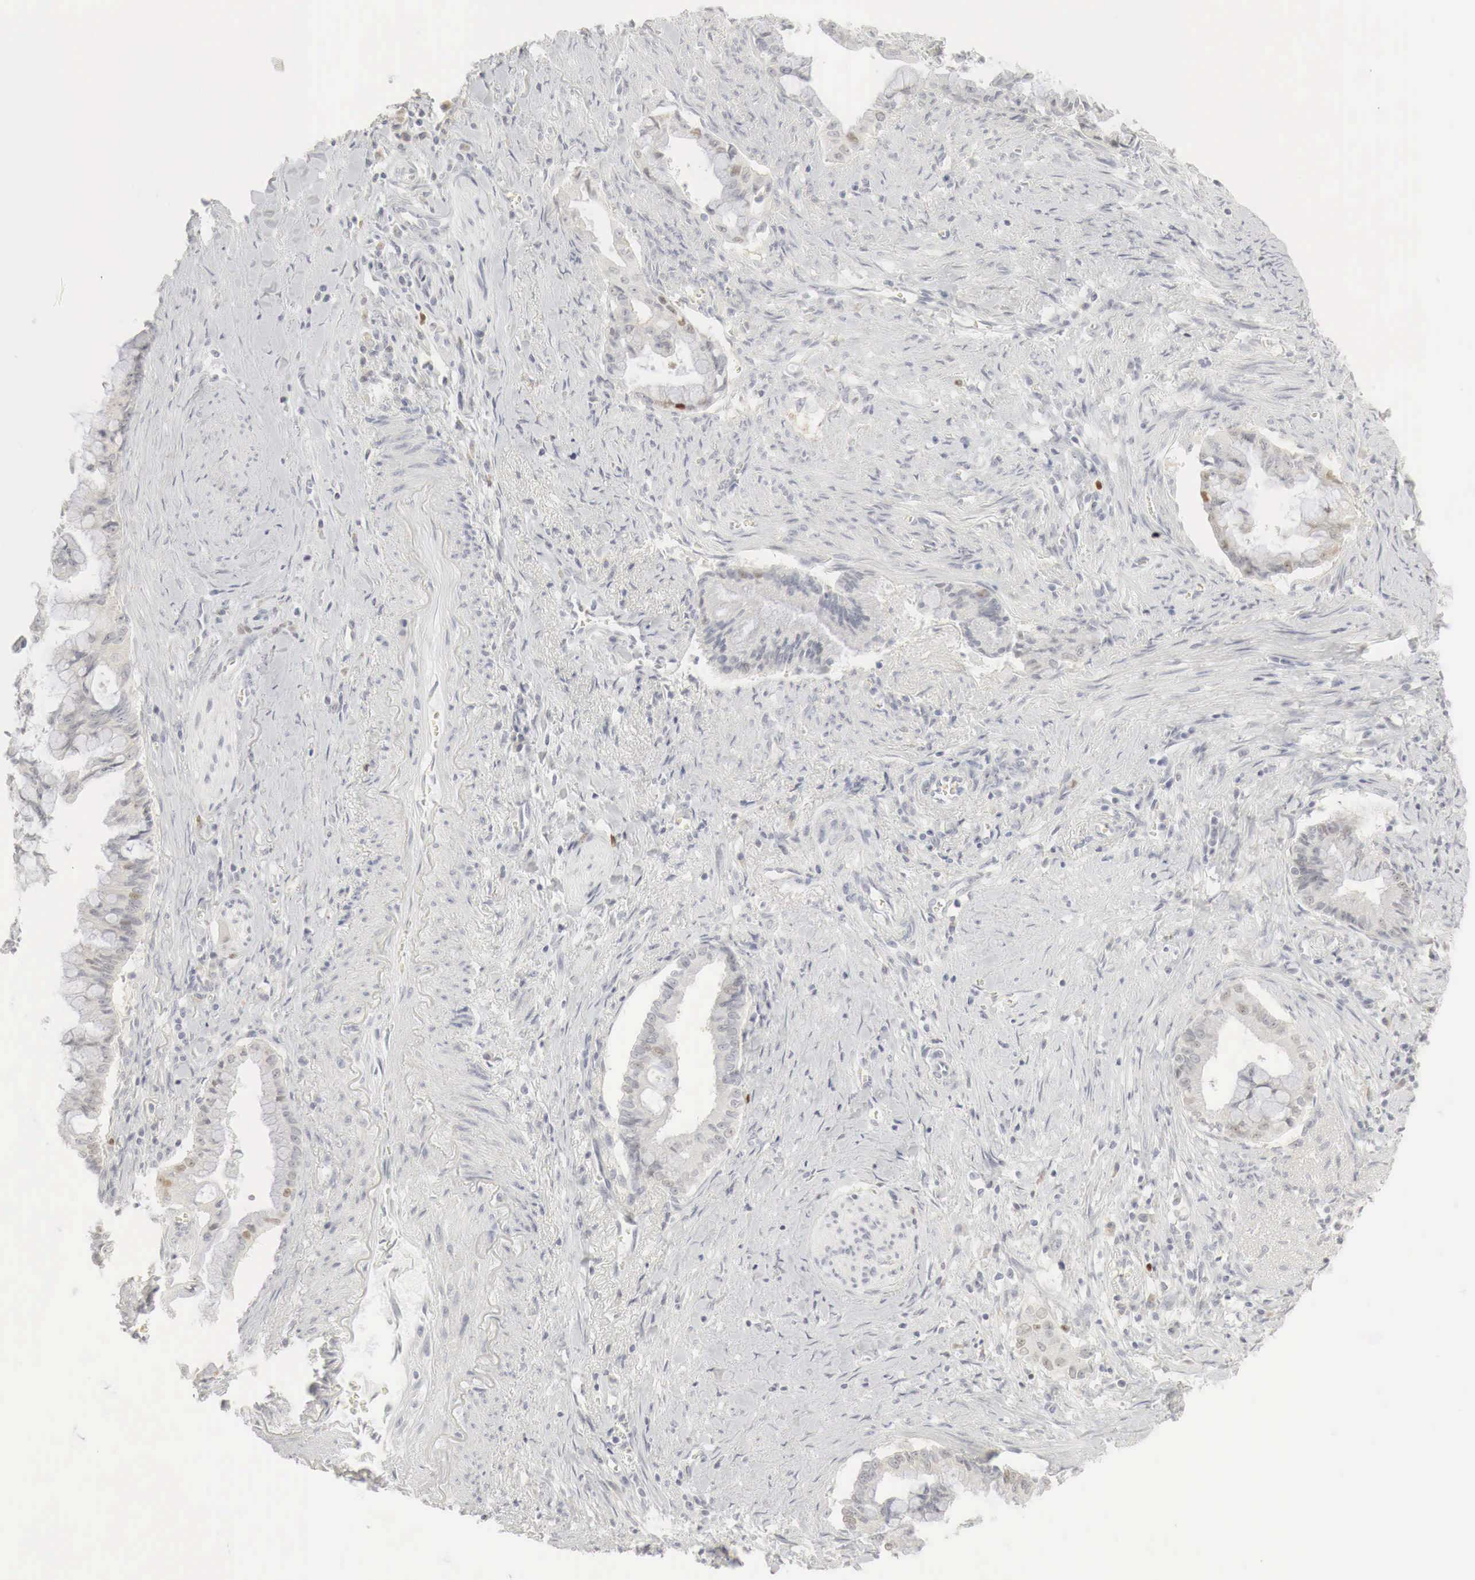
{"staining": {"intensity": "weak", "quantity": "<25%", "location": "nuclear"}, "tissue": "pancreatic cancer", "cell_type": "Tumor cells", "image_type": "cancer", "snomed": [{"axis": "morphology", "description": "Adenocarcinoma, NOS"}, {"axis": "topography", "description": "Pancreas"}], "caption": "Pancreatic cancer (adenocarcinoma) stained for a protein using immunohistochemistry (IHC) displays no positivity tumor cells.", "gene": "TP63", "patient": {"sex": "male", "age": 59}}